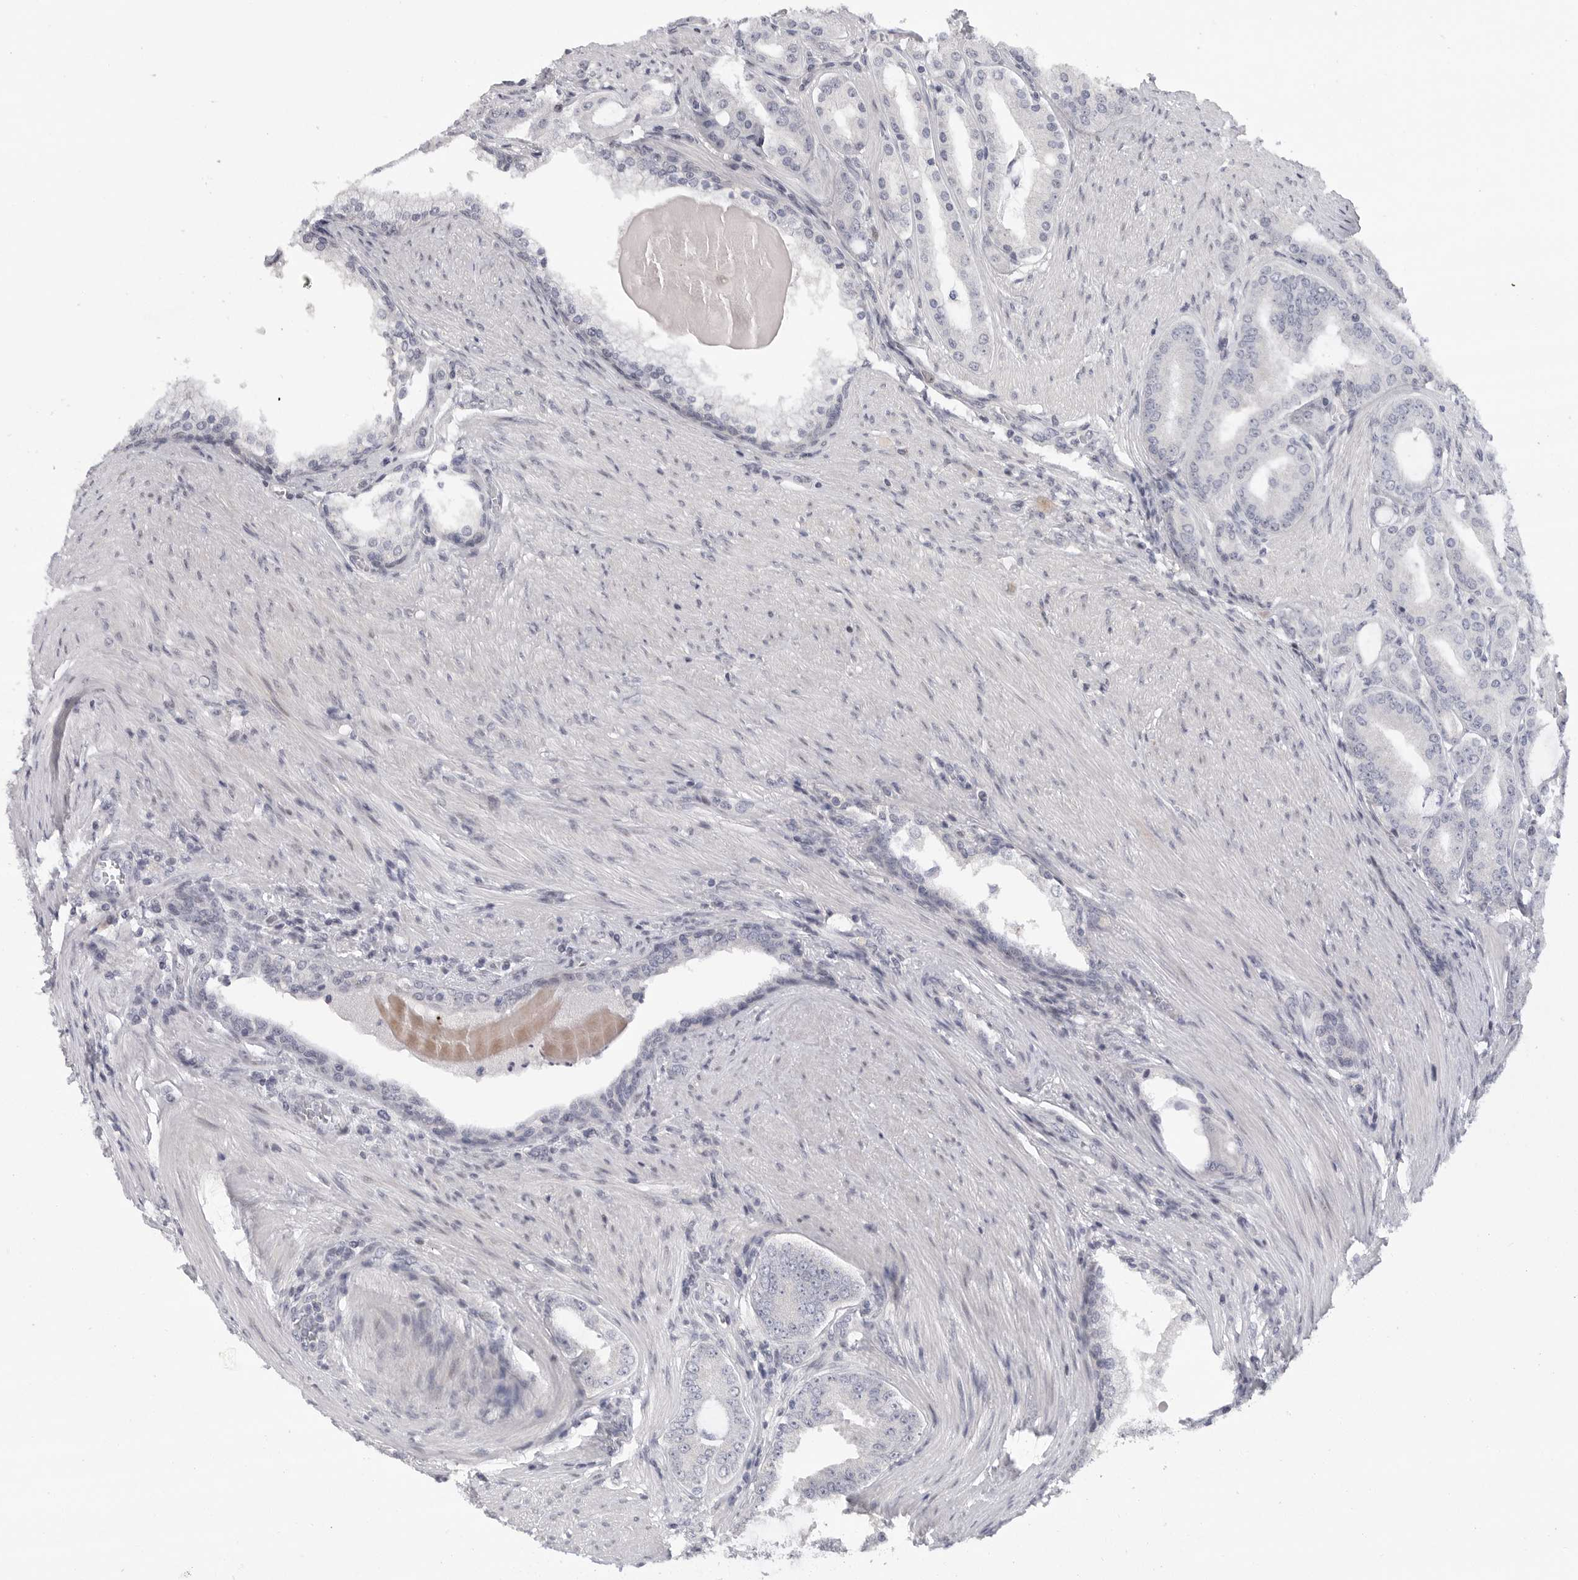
{"staining": {"intensity": "negative", "quantity": "none", "location": "none"}, "tissue": "prostate cancer", "cell_type": "Tumor cells", "image_type": "cancer", "snomed": [{"axis": "morphology", "description": "Adenocarcinoma, High grade"}, {"axis": "topography", "description": "Prostate"}], "caption": "The immunohistochemistry (IHC) micrograph has no significant staining in tumor cells of adenocarcinoma (high-grade) (prostate) tissue. Brightfield microscopy of immunohistochemistry stained with DAB (brown) and hematoxylin (blue), captured at high magnification.", "gene": "FBXO43", "patient": {"sex": "male", "age": 60}}